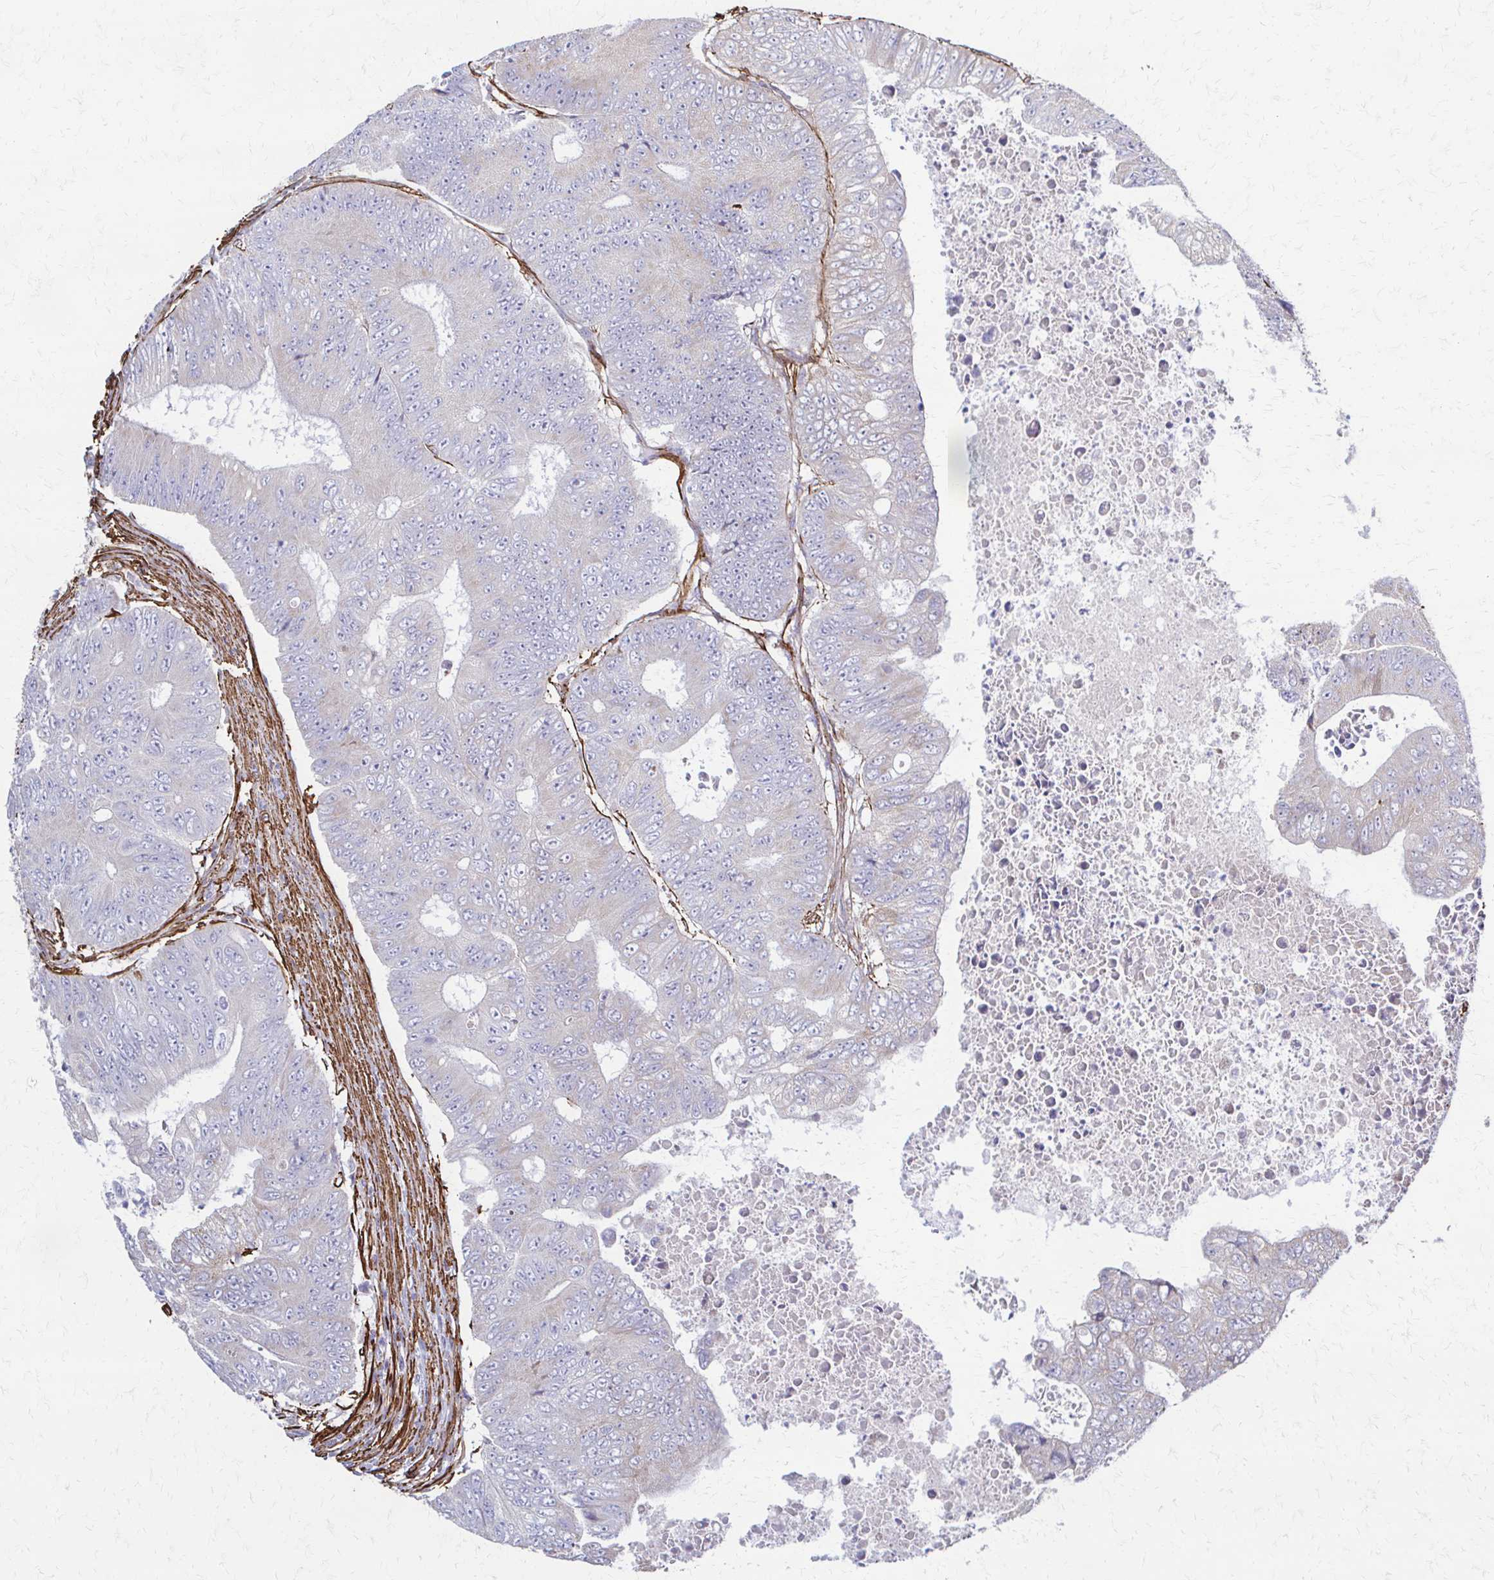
{"staining": {"intensity": "negative", "quantity": "none", "location": "none"}, "tissue": "colorectal cancer", "cell_type": "Tumor cells", "image_type": "cancer", "snomed": [{"axis": "morphology", "description": "Adenocarcinoma, NOS"}, {"axis": "topography", "description": "Colon"}], "caption": "Immunohistochemistry of colorectal cancer demonstrates no staining in tumor cells.", "gene": "TIMMDC1", "patient": {"sex": "female", "age": 48}}